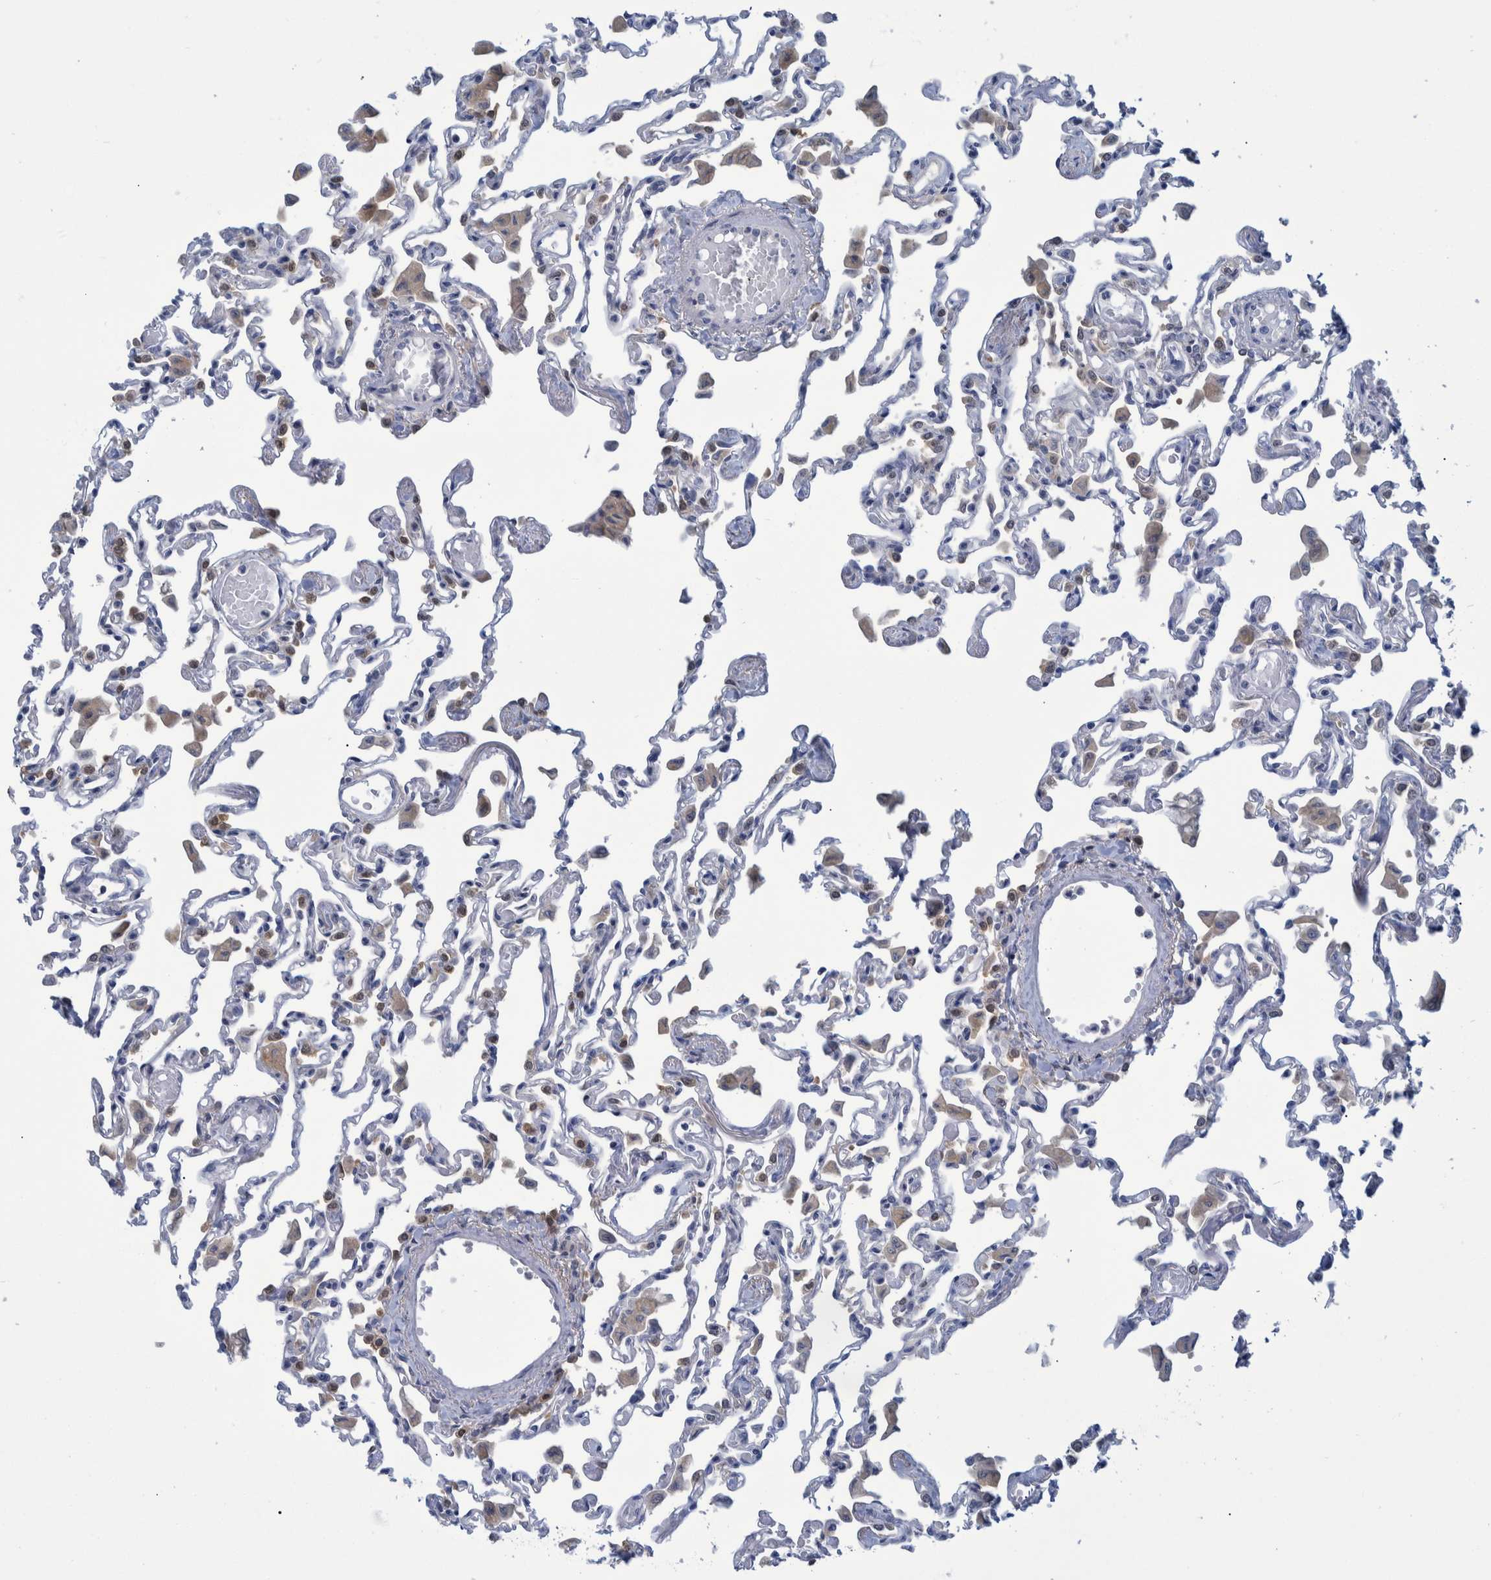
{"staining": {"intensity": "negative", "quantity": "none", "location": "none"}, "tissue": "lung", "cell_type": "Alveolar cells", "image_type": "normal", "snomed": [{"axis": "morphology", "description": "Normal tissue, NOS"}, {"axis": "topography", "description": "Bronchus"}, {"axis": "topography", "description": "Lung"}], "caption": "Immunohistochemical staining of benign lung demonstrates no significant staining in alveolar cells.", "gene": "PCYT2", "patient": {"sex": "female", "age": 49}}